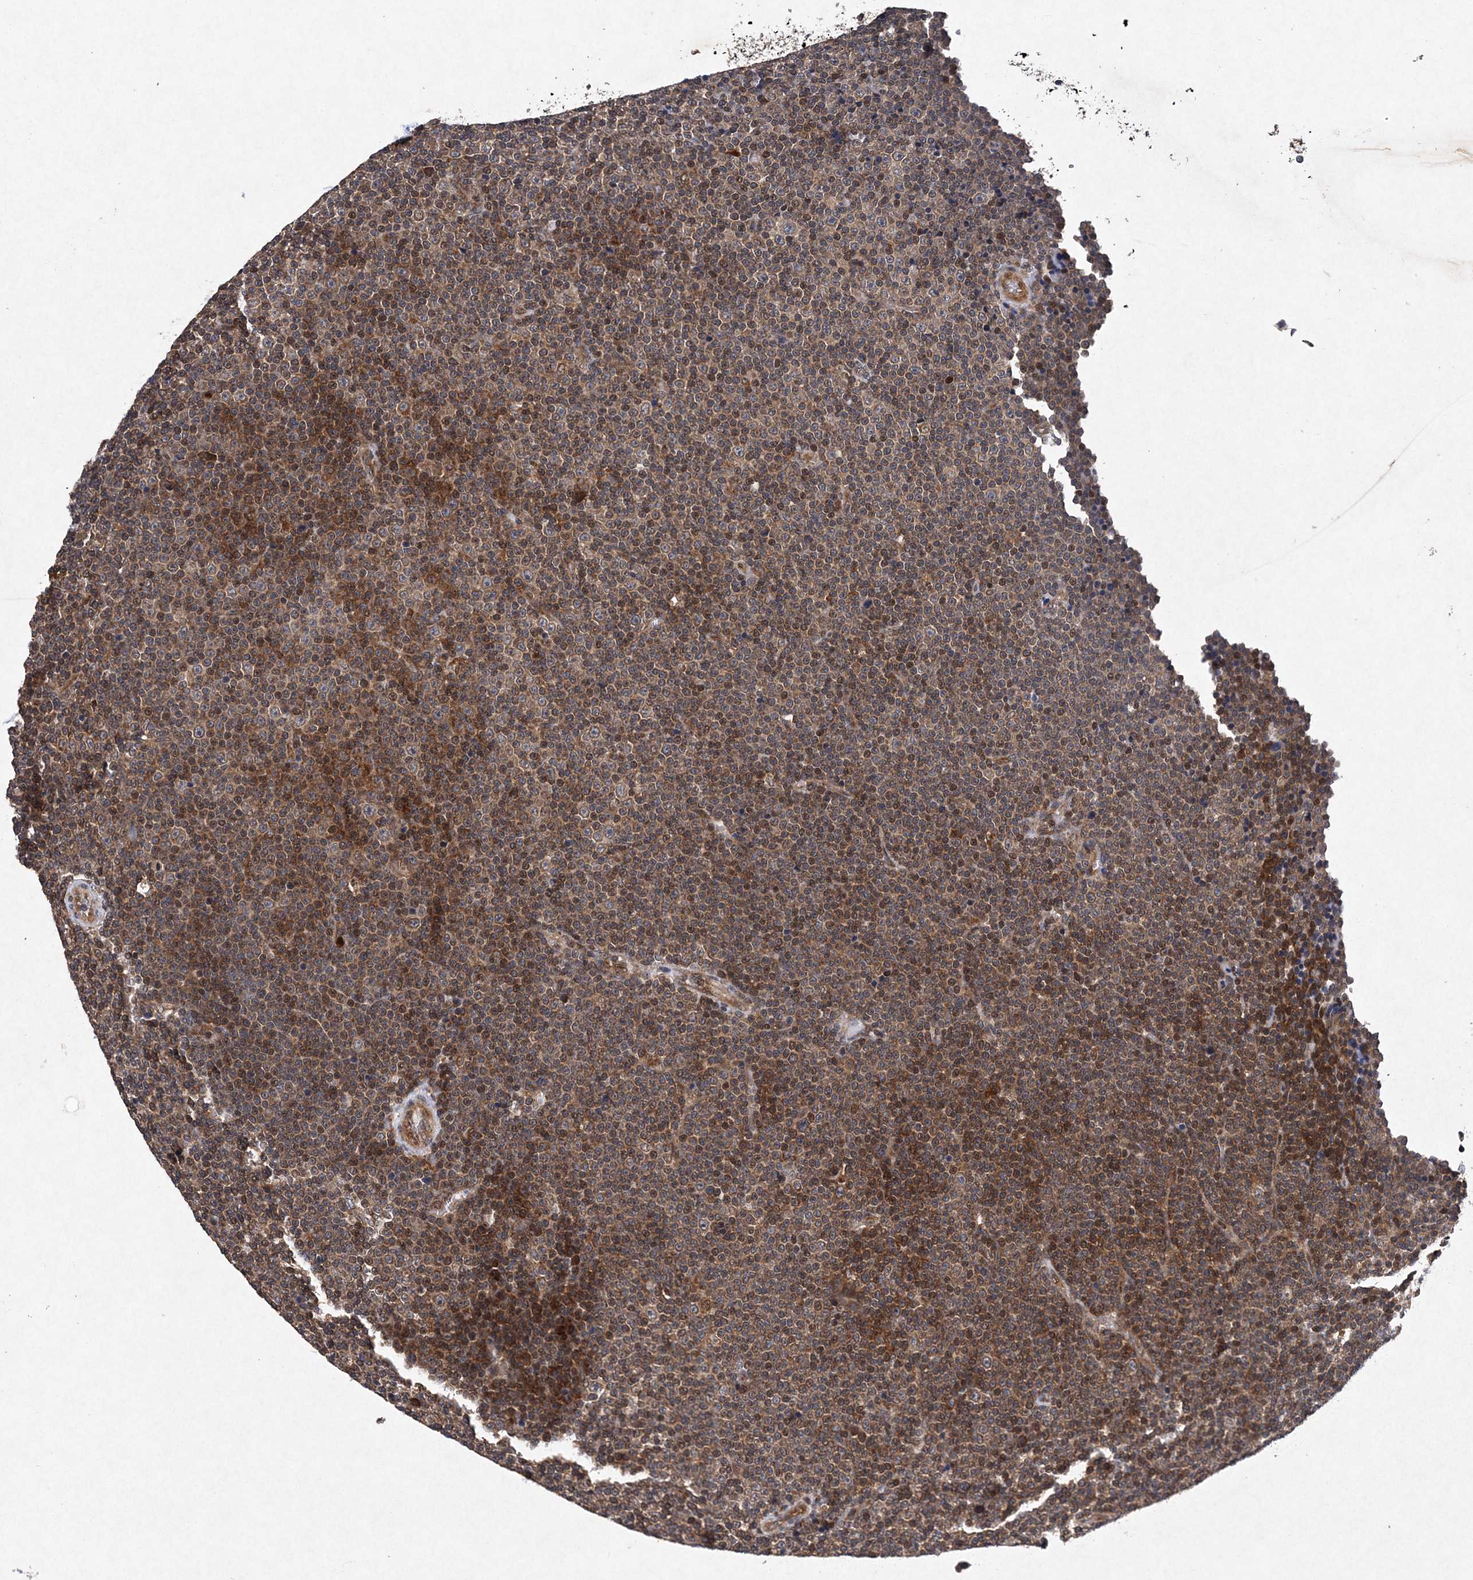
{"staining": {"intensity": "weak", "quantity": "25%-75%", "location": "cytoplasmic/membranous"}, "tissue": "lymphoma", "cell_type": "Tumor cells", "image_type": "cancer", "snomed": [{"axis": "morphology", "description": "Malignant lymphoma, non-Hodgkin's type, Low grade"}, {"axis": "topography", "description": "Lymph node"}], "caption": "The micrograph reveals staining of low-grade malignant lymphoma, non-Hodgkin's type, revealing weak cytoplasmic/membranous protein positivity (brown color) within tumor cells. The protein is shown in brown color, while the nuclei are stained blue.", "gene": "PROSER1", "patient": {"sex": "female", "age": 67}}